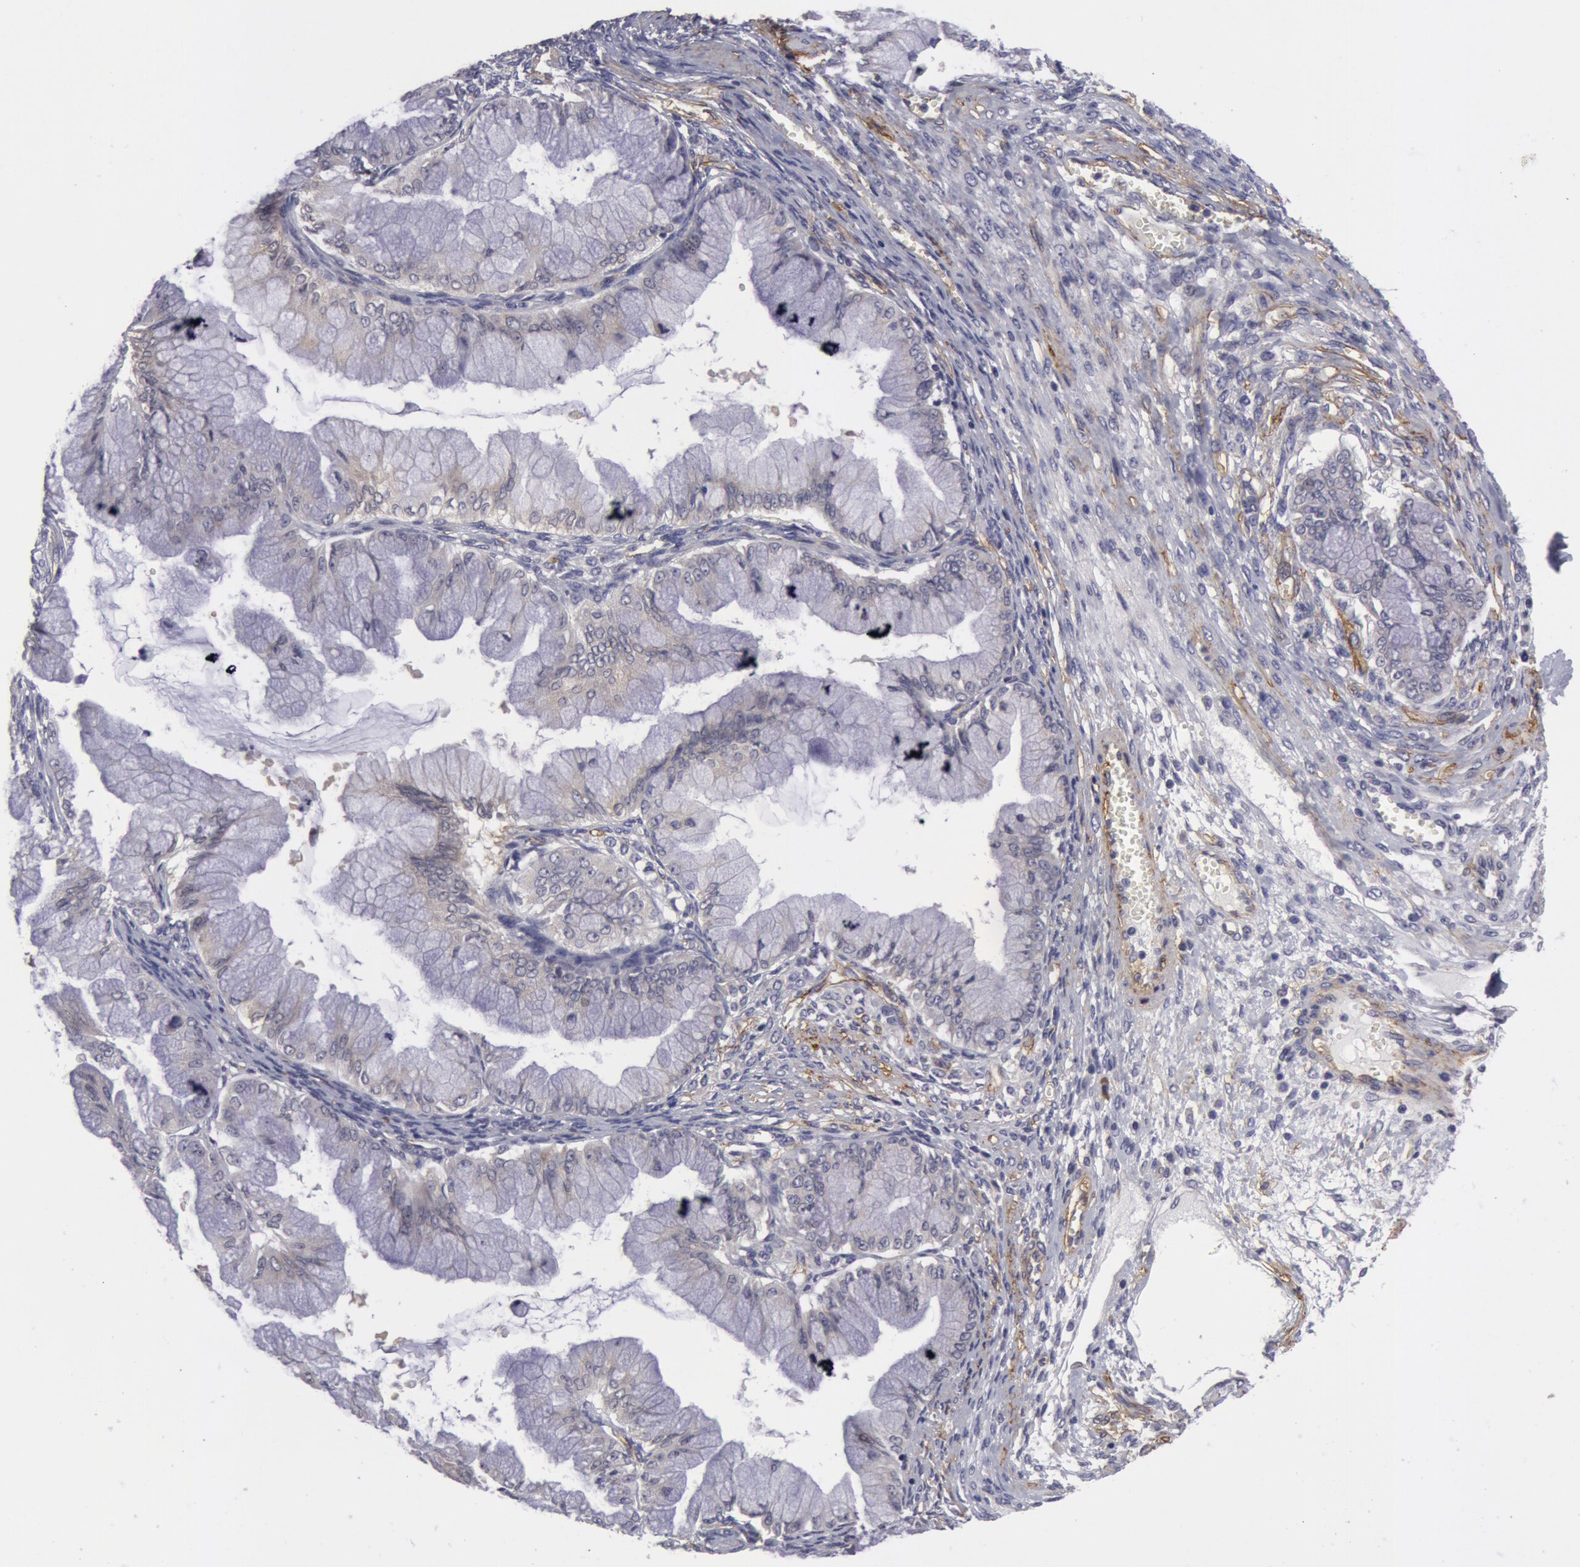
{"staining": {"intensity": "negative", "quantity": "none", "location": "none"}, "tissue": "ovarian cancer", "cell_type": "Tumor cells", "image_type": "cancer", "snomed": [{"axis": "morphology", "description": "Cystadenocarcinoma, mucinous, NOS"}, {"axis": "topography", "description": "Ovary"}], "caption": "This histopathology image is of ovarian mucinous cystadenocarcinoma stained with IHC to label a protein in brown with the nuclei are counter-stained blue. There is no positivity in tumor cells. (Brightfield microscopy of DAB immunohistochemistry at high magnification).", "gene": "IL23A", "patient": {"sex": "female", "age": 63}}